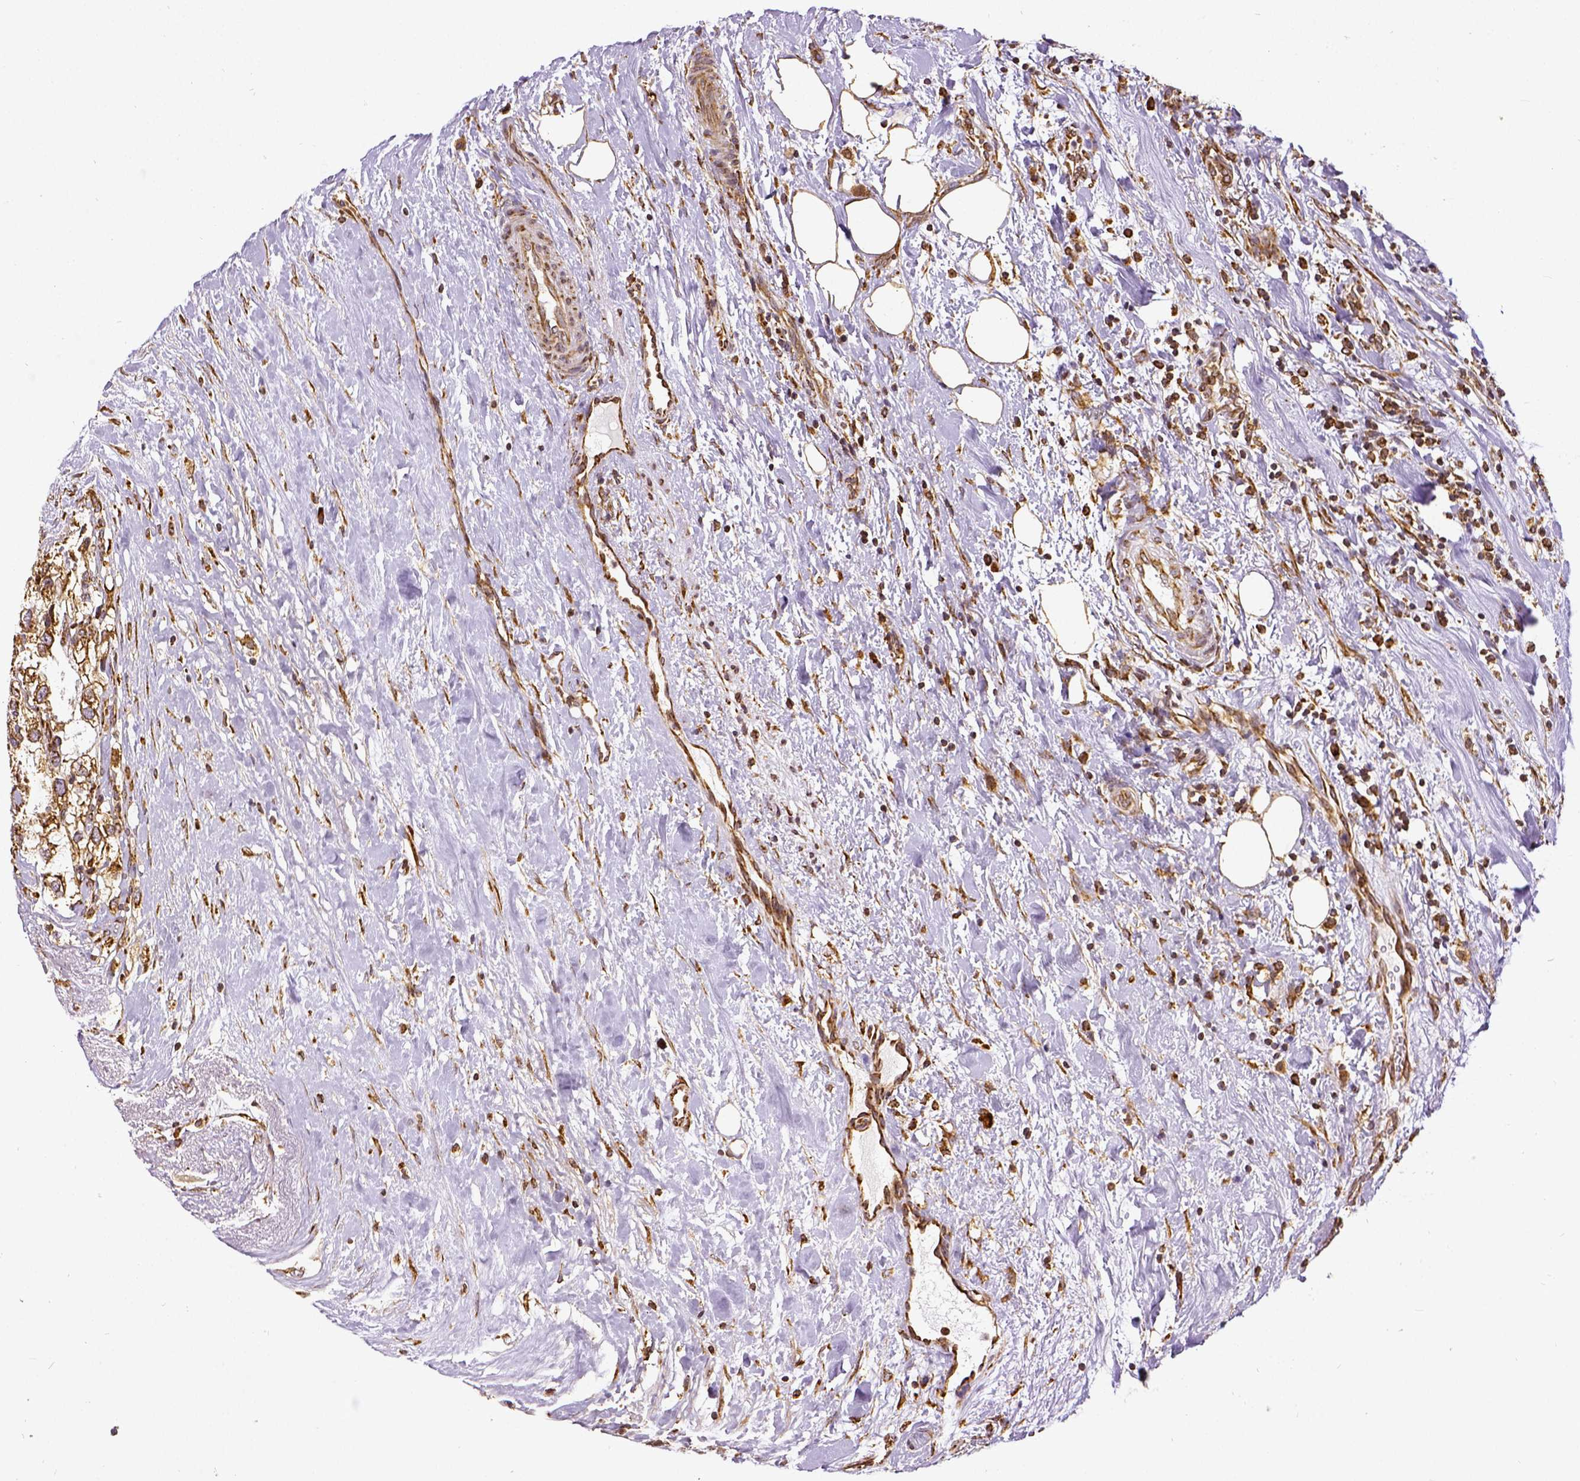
{"staining": {"intensity": "strong", "quantity": ">75%", "location": "cytoplasmic/membranous"}, "tissue": "renal cancer", "cell_type": "Tumor cells", "image_type": "cancer", "snomed": [{"axis": "morphology", "description": "Adenocarcinoma, NOS"}, {"axis": "topography", "description": "Kidney"}], "caption": "Renal adenocarcinoma was stained to show a protein in brown. There is high levels of strong cytoplasmic/membranous expression in about >75% of tumor cells. (IHC, brightfield microscopy, high magnification).", "gene": "MTDH", "patient": {"sex": "male", "age": 59}}